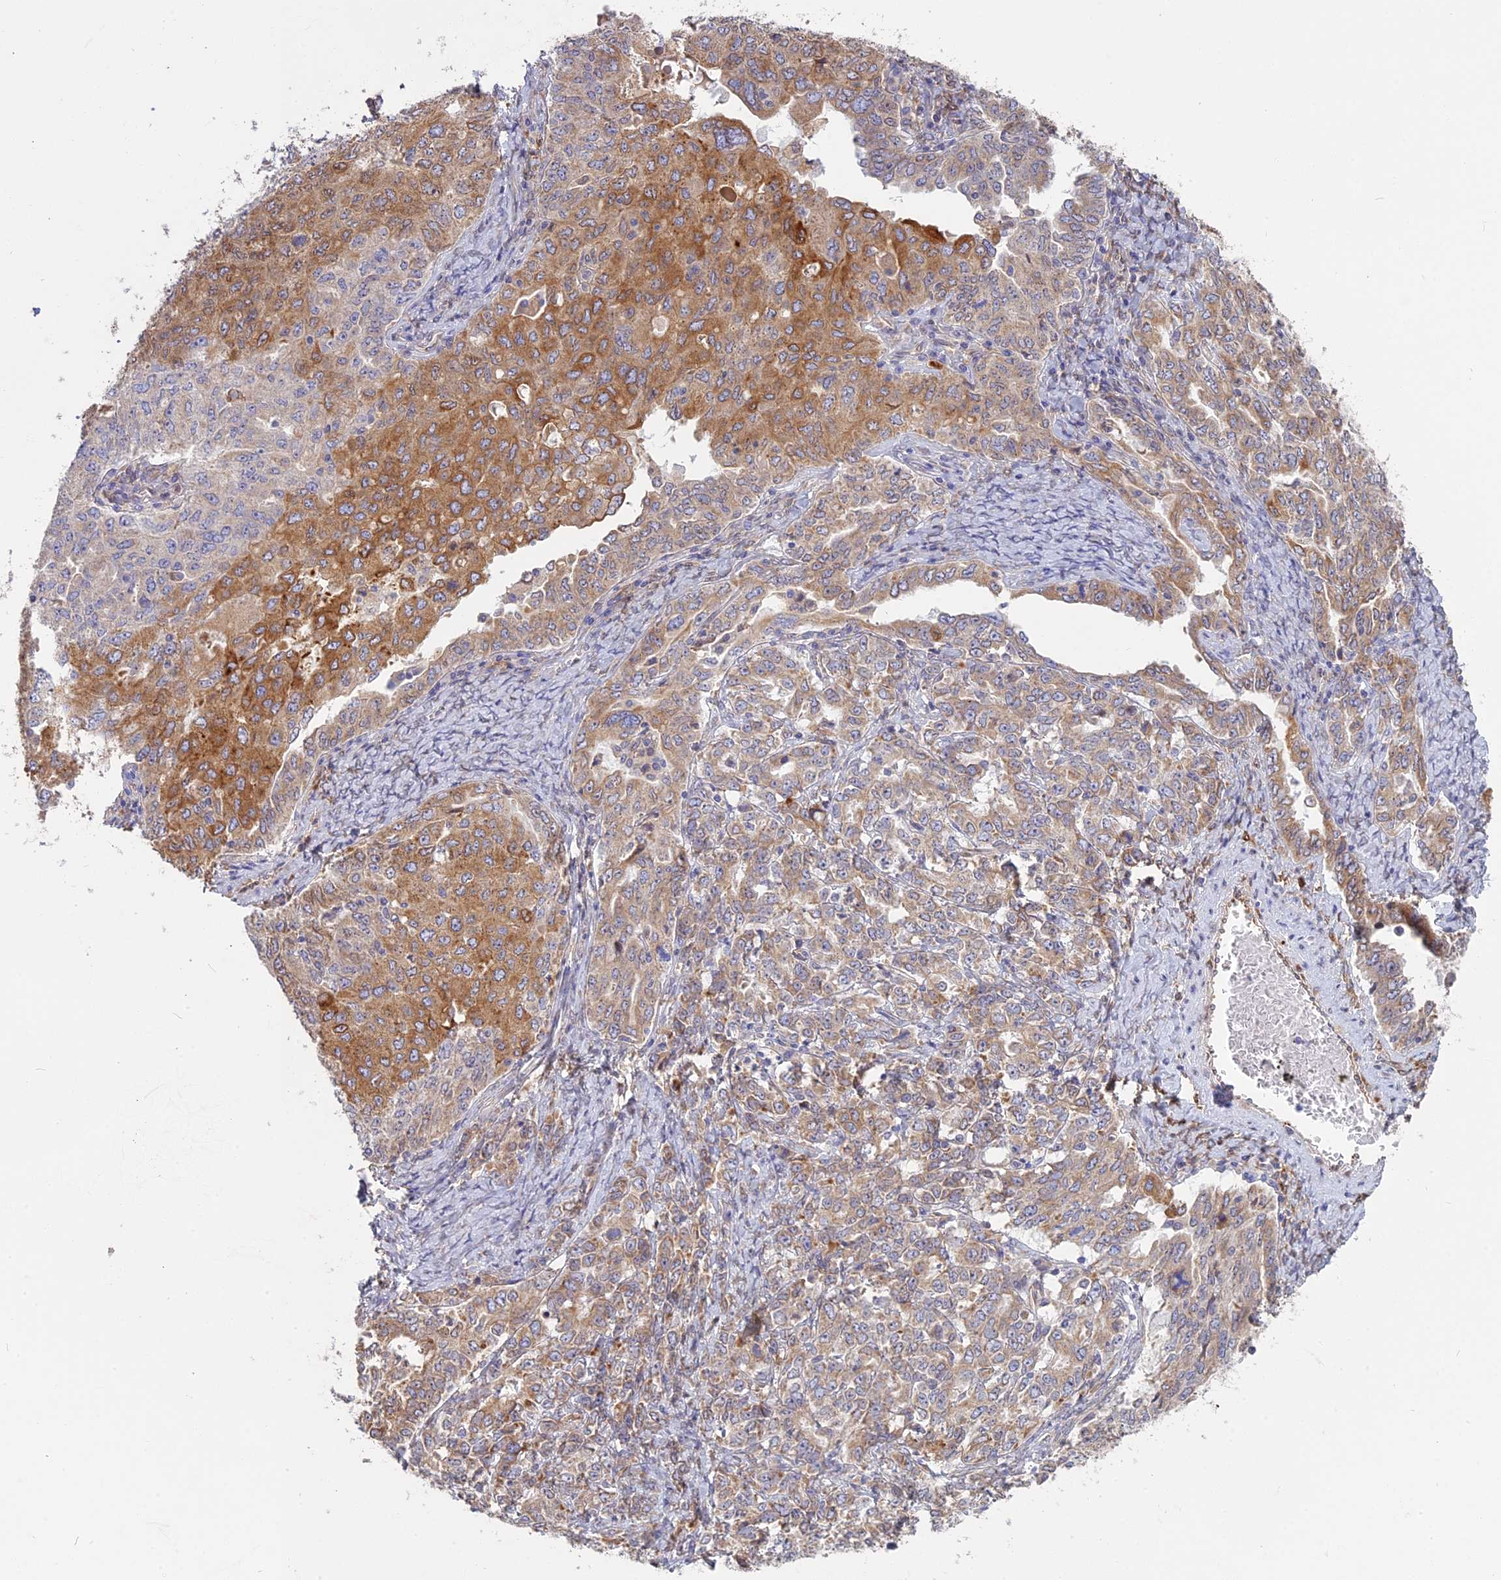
{"staining": {"intensity": "moderate", "quantity": ">75%", "location": "cytoplasmic/membranous"}, "tissue": "ovarian cancer", "cell_type": "Tumor cells", "image_type": "cancer", "snomed": [{"axis": "morphology", "description": "Carcinoma, endometroid"}, {"axis": "topography", "description": "Ovary"}], "caption": "Immunohistochemical staining of human ovarian cancer demonstrates medium levels of moderate cytoplasmic/membranous staining in about >75% of tumor cells.", "gene": "TLCD1", "patient": {"sex": "female", "age": 62}}